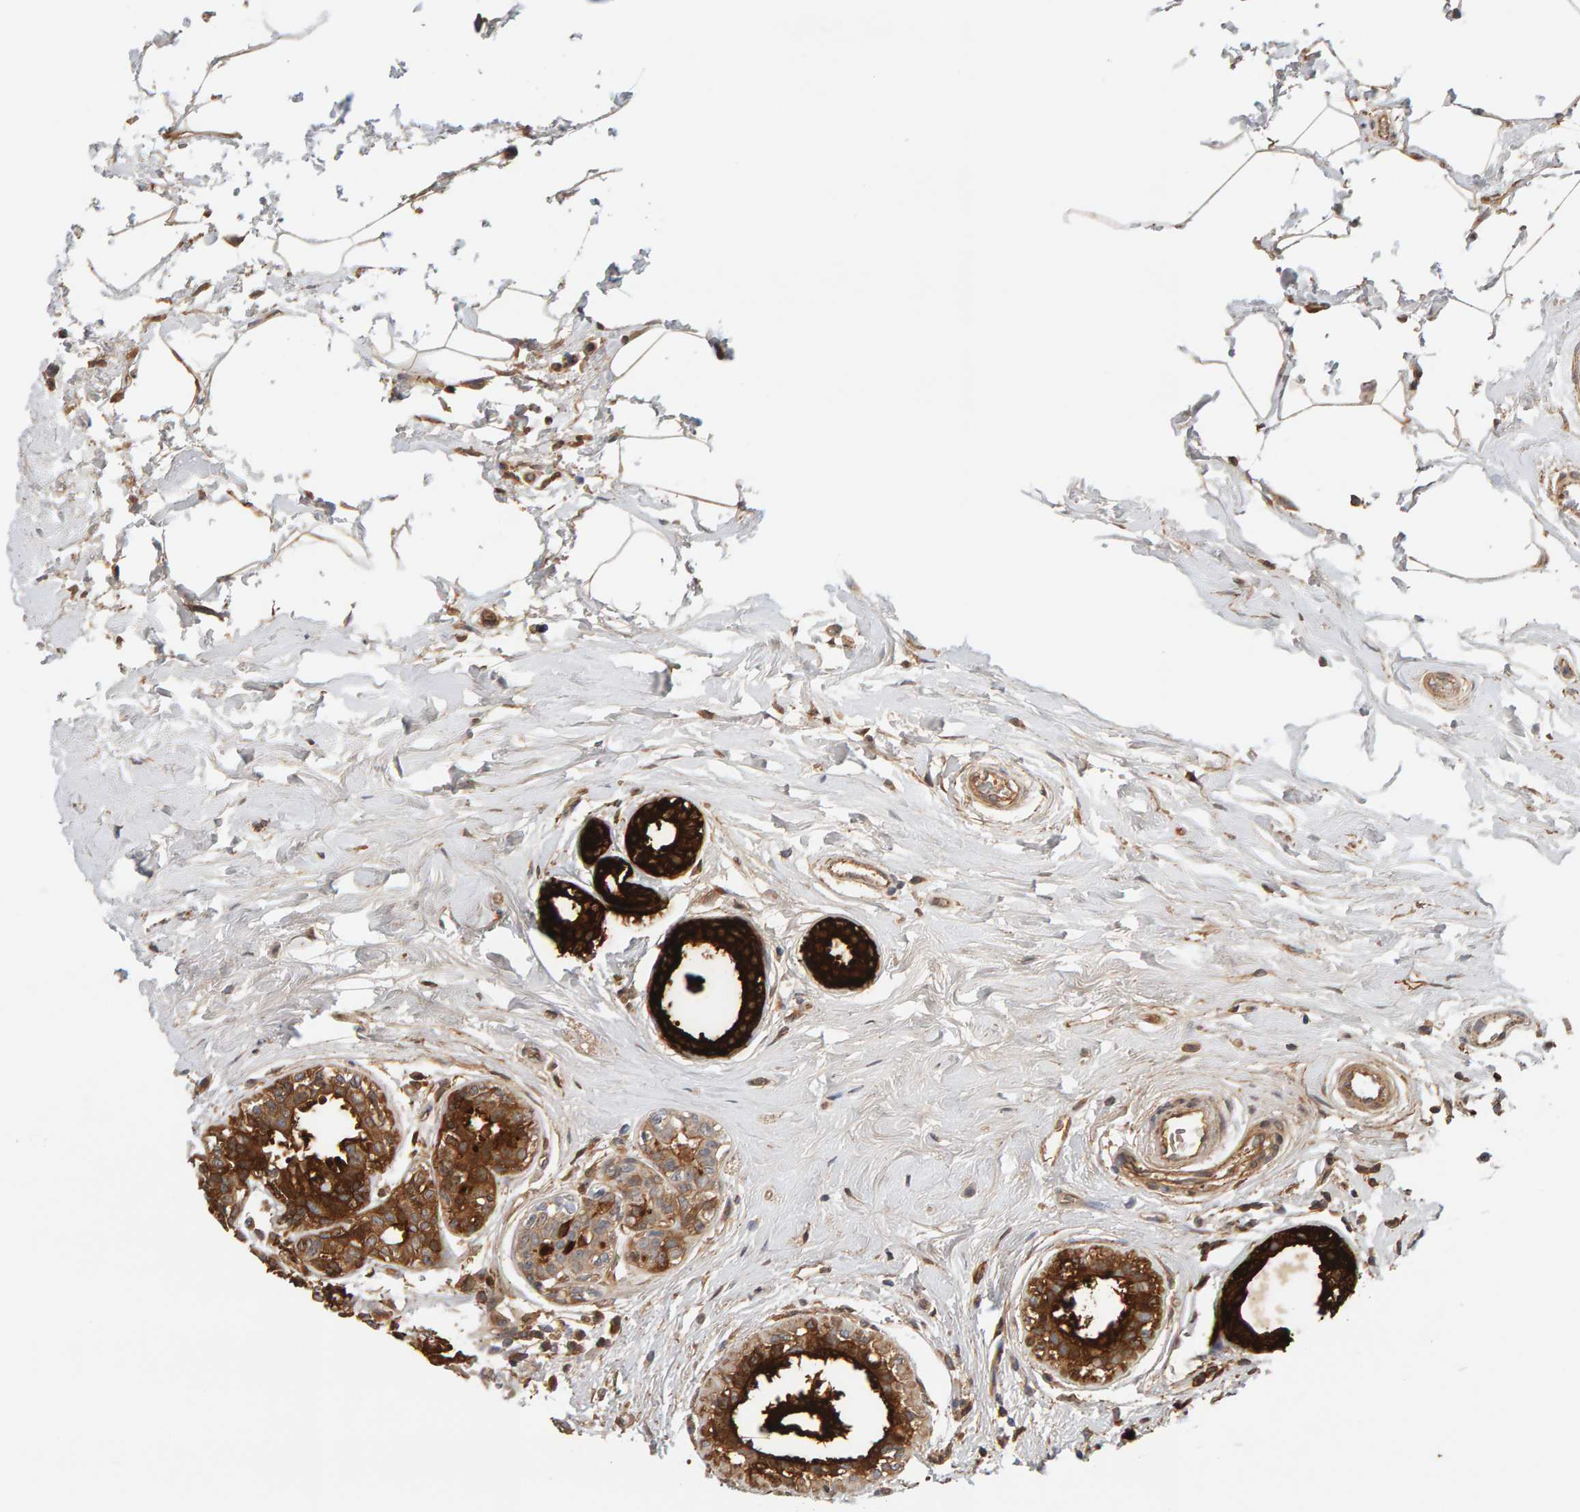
{"staining": {"intensity": "strong", "quantity": "25%-75%", "location": "cytoplasmic/membranous"}, "tissue": "breast cancer", "cell_type": "Tumor cells", "image_type": "cancer", "snomed": [{"axis": "morphology", "description": "Duct carcinoma"}, {"axis": "topography", "description": "Breast"}], "caption": "Immunohistochemistry (DAB) staining of breast cancer (invasive ductal carcinoma) exhibits strong cytoplasmic/membranous protein expression in approximately 25%-75% of tumor cells.", "gene": "PPP1R16A", "patient": {"sex": "female", "age": 55}}